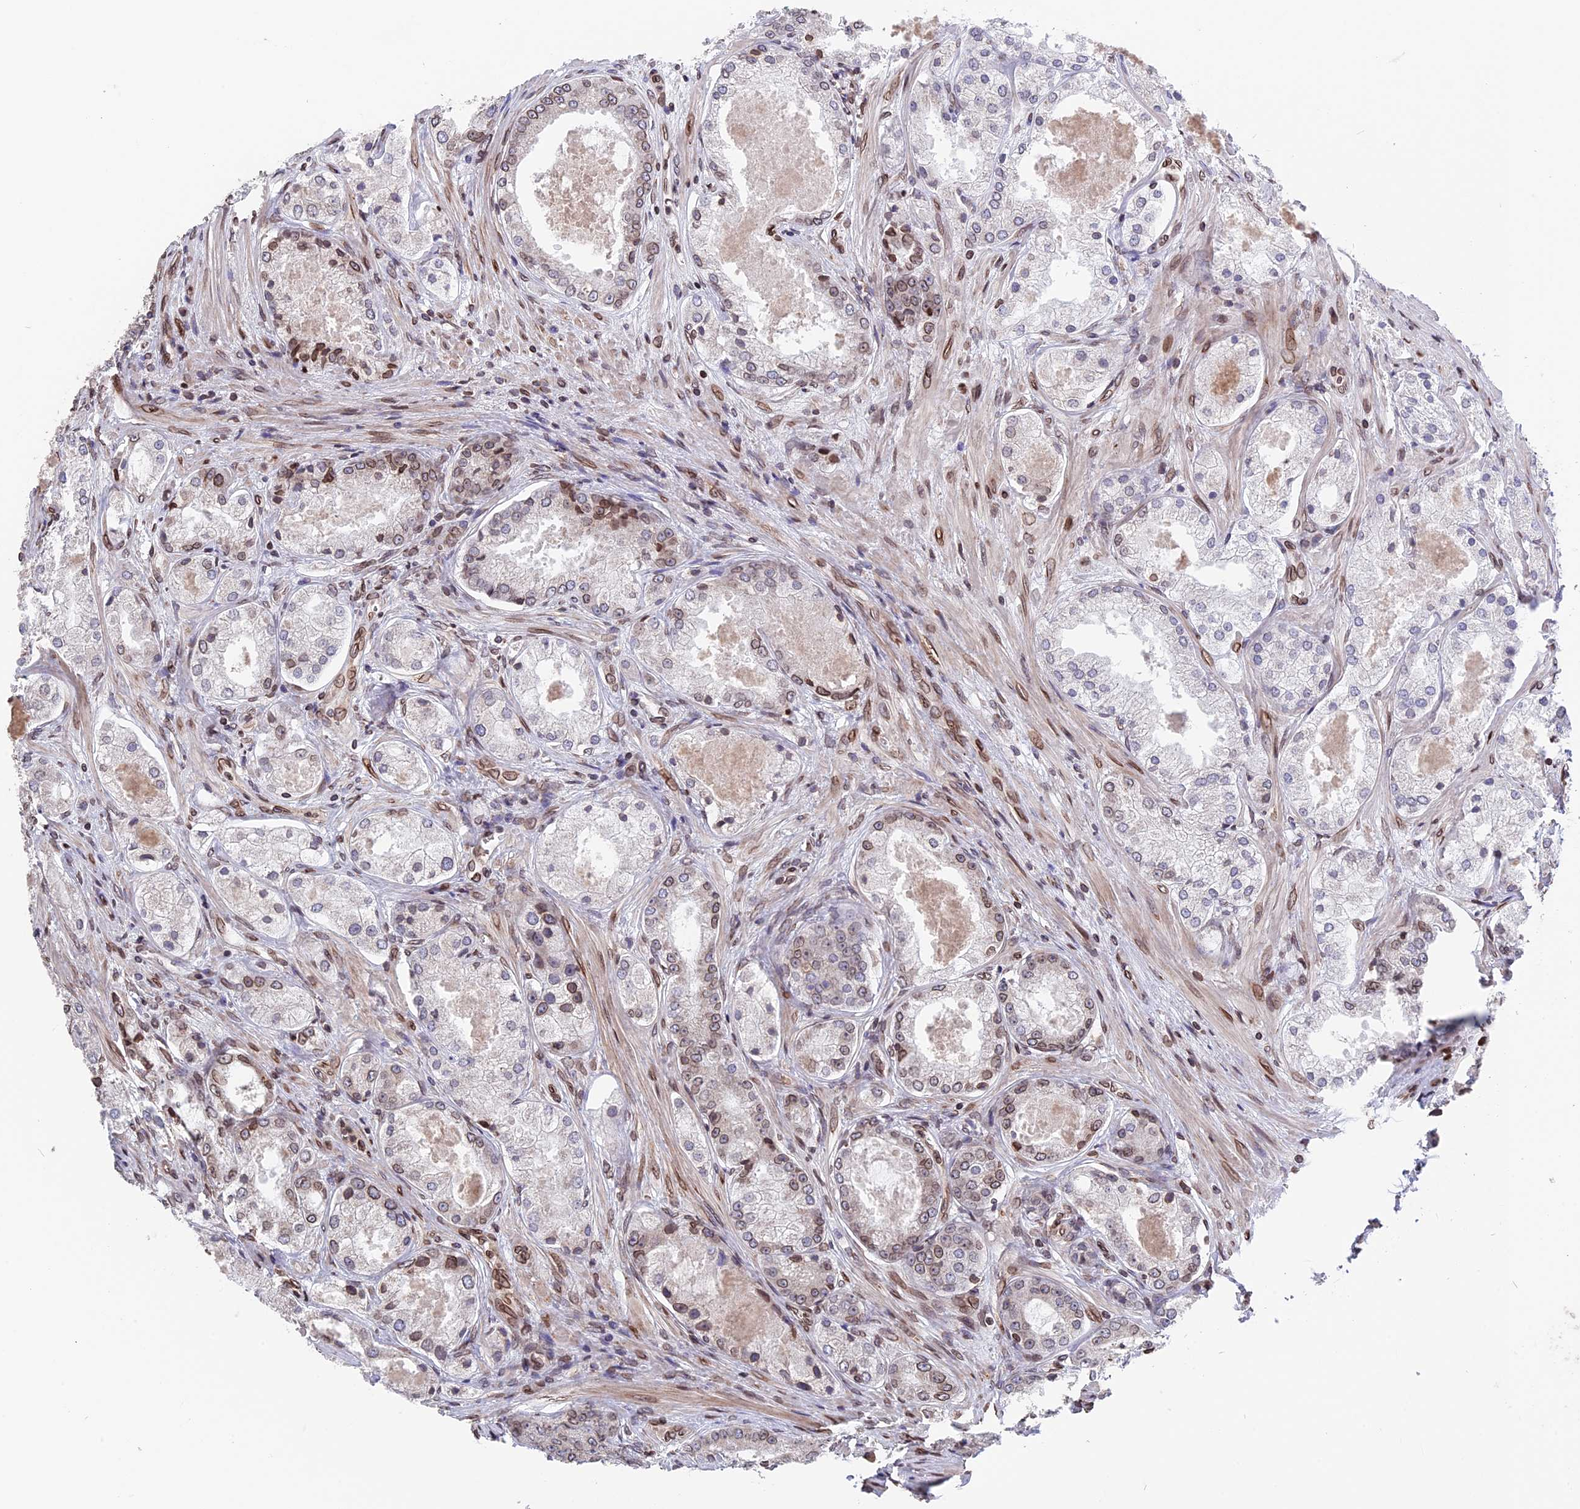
{"staining": {"intensity": "moderate", "quantity": "<25%", "location": "cytoplasmic/membranous,nuclear"}, "tissue": "prostate cancer", "cell_type": "Tumor cells", "image_type": "cancer", "snomed": [{"axis": "morphology", "description": "Adenocarcinoma, Low grade"}, {"axis": "topography", "description": "Prostate"}], "caption": "Immunohistochemistry (IHC) of prostate cancer (adenocarcinoma (low-grade)) exhibits low levels of moderate cytoplasmic/membranous and nuclear staining in approximately <25% of tumor cells.", "gene": "PTCHD4", "patient": {"sex": "male", "age": 68}}